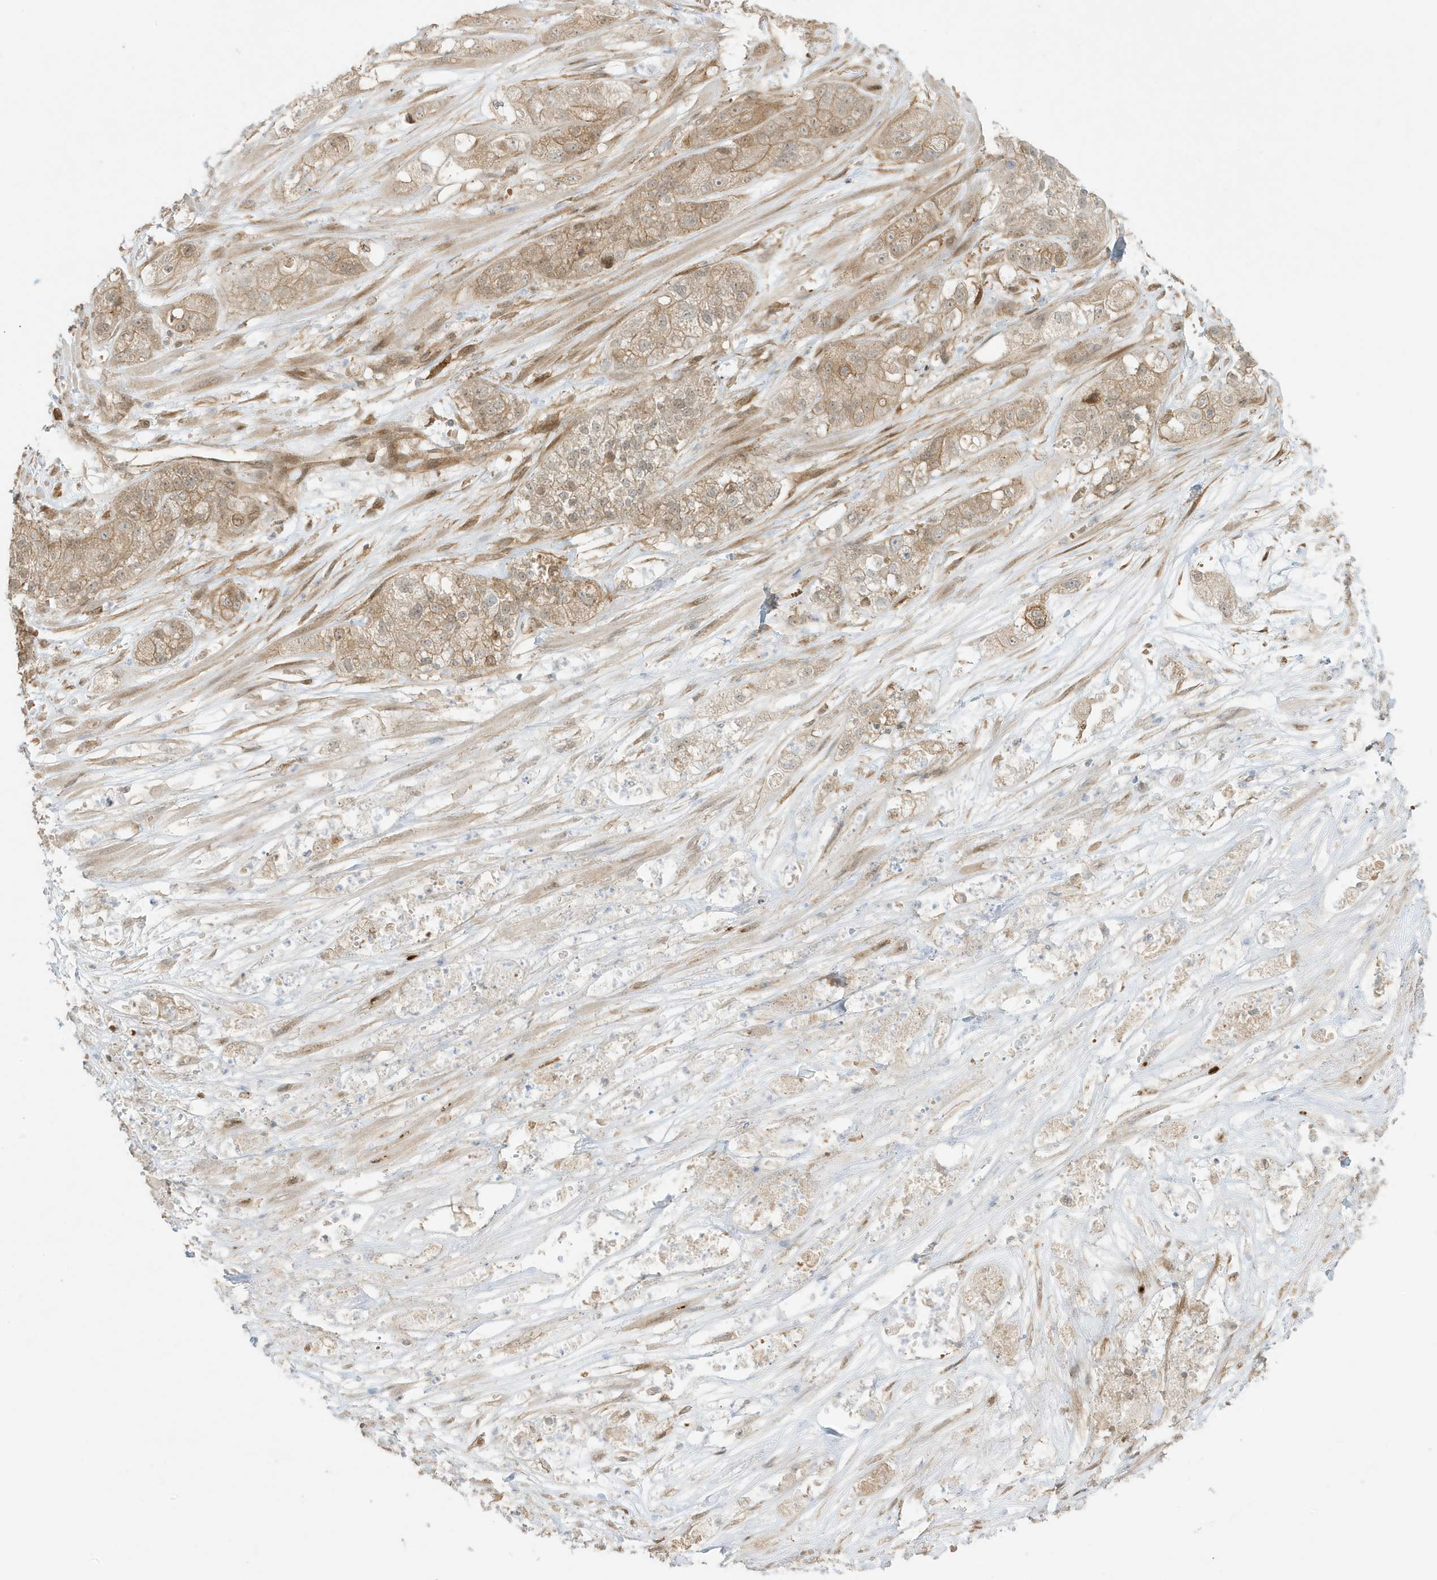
{"staining": {"intensity": "weak", "quantity": ">75%", "location": "cytoplasmic/membranous"}, "tissue": "pancreatic cancer", "cell_type": "Tumor cells", "image_type": "cancer", "snomed": [{"axis": "morphology", "description": "Adenocarcinoma, NOS"}, {"axis": "topography", "description": "Pancreas"}], "caption": "Pancreatic adenocarcinoma stained for a protein (brown) demonstrates weak cytoplasmic/membranous positive expression in about >75% of tumor cells.", "gene": "SCARF2", "patient": {"sex": "female", "age": 78}}